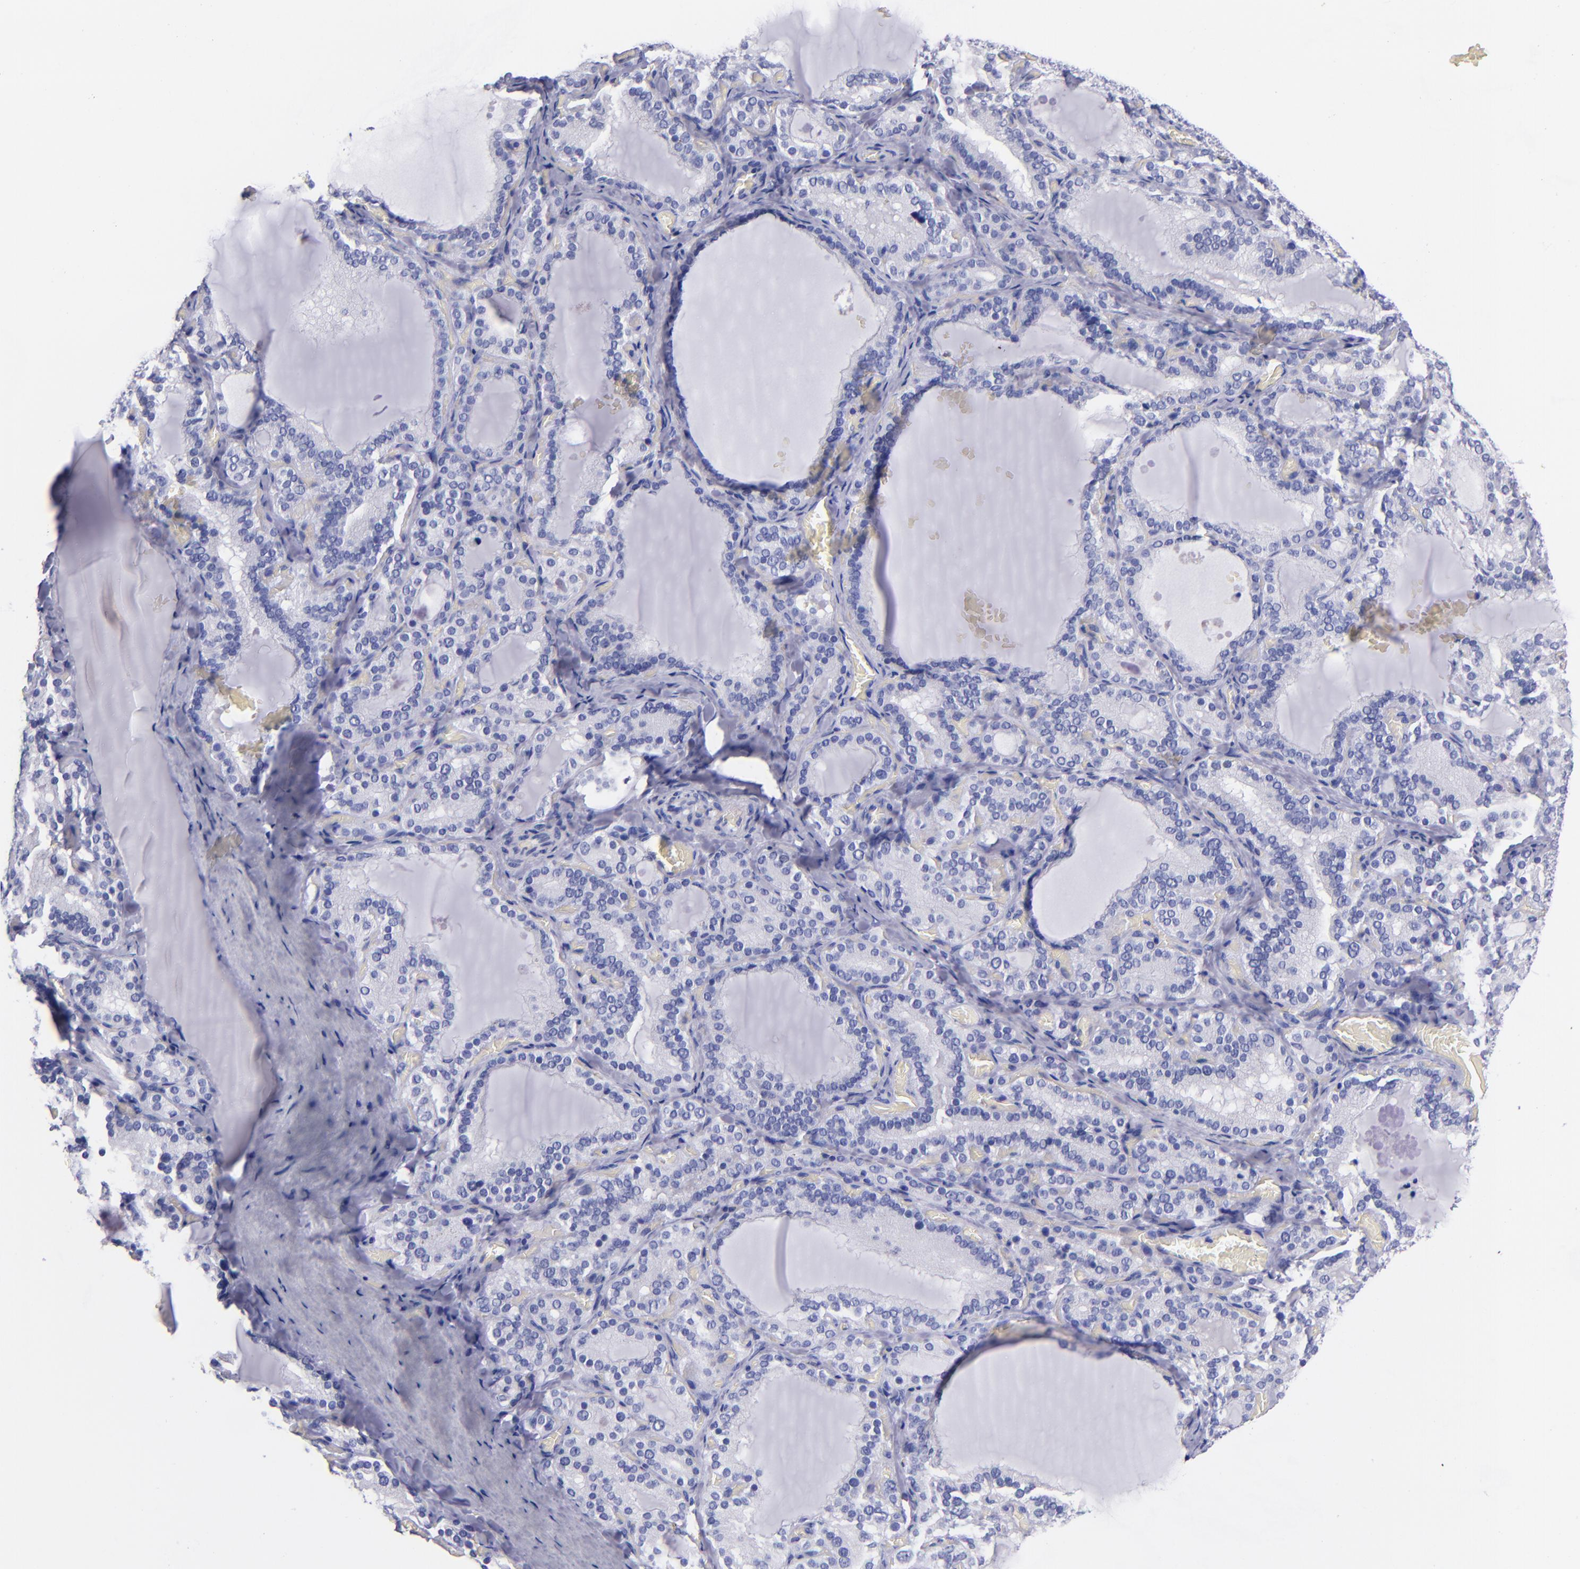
{"staining": {"intensity": "negative", "quantity": "none", "location": "none"}, "tissue": "thyroid gland", "cell_type": "Glandular cells", "image_type": "normal", "snomed": [{"axis": "morphology", "description": "Normal tissue, NOS"}, {"axis": "topography", "description": "Thyroid gland"}], "caption": "IHC of normal human thyroid gland displays no positivity in glandular cells. The staining is performed using DAB (3,3'-diaminobenzidine) brown chromogen with nuclei counter-stained in using hematoxylin.", "gene": "SV2A", "patient": {"sex": "female", "age": 33}}